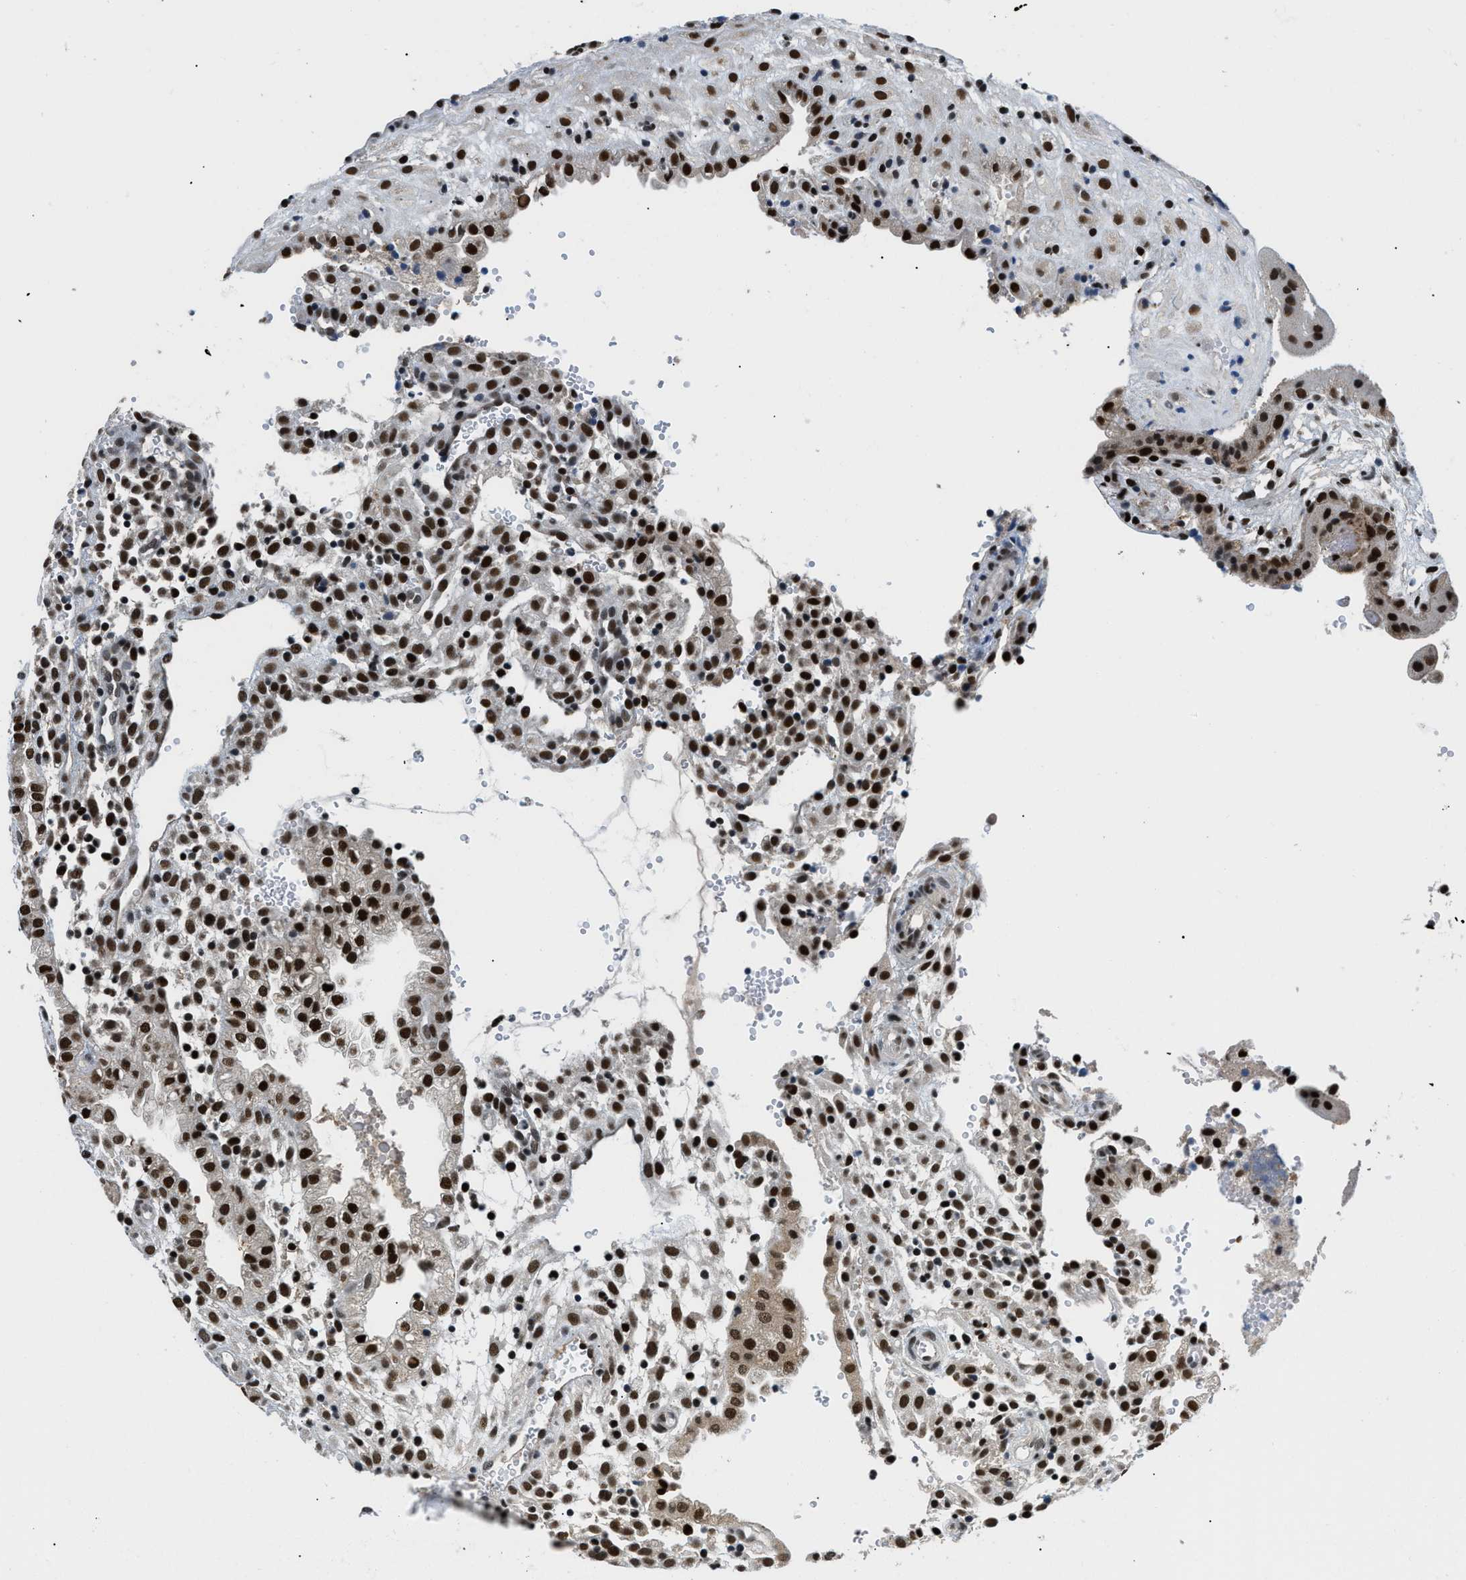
{"staining": {"intensity": "strong", "quantity": ">75%", "location": "nuclear"}, "tissue": "placenta", "cell_type": "Decidual cells", "image_type": "normal", "snomed": [{"axis": "morphology", "description": "Normal tissue, NOS"}, {"axis": "topography", "description": "Placenta"}], "caption": "Immunohistochemical staining of benign placenta displays >75% levels of strong nuclear protein positivity in approximately >75% of decidual cells. (IHC, brightfield microscopy, high magnification).", "gene": "KDM3B", "patient": {"sex": "female", "age": 18}}